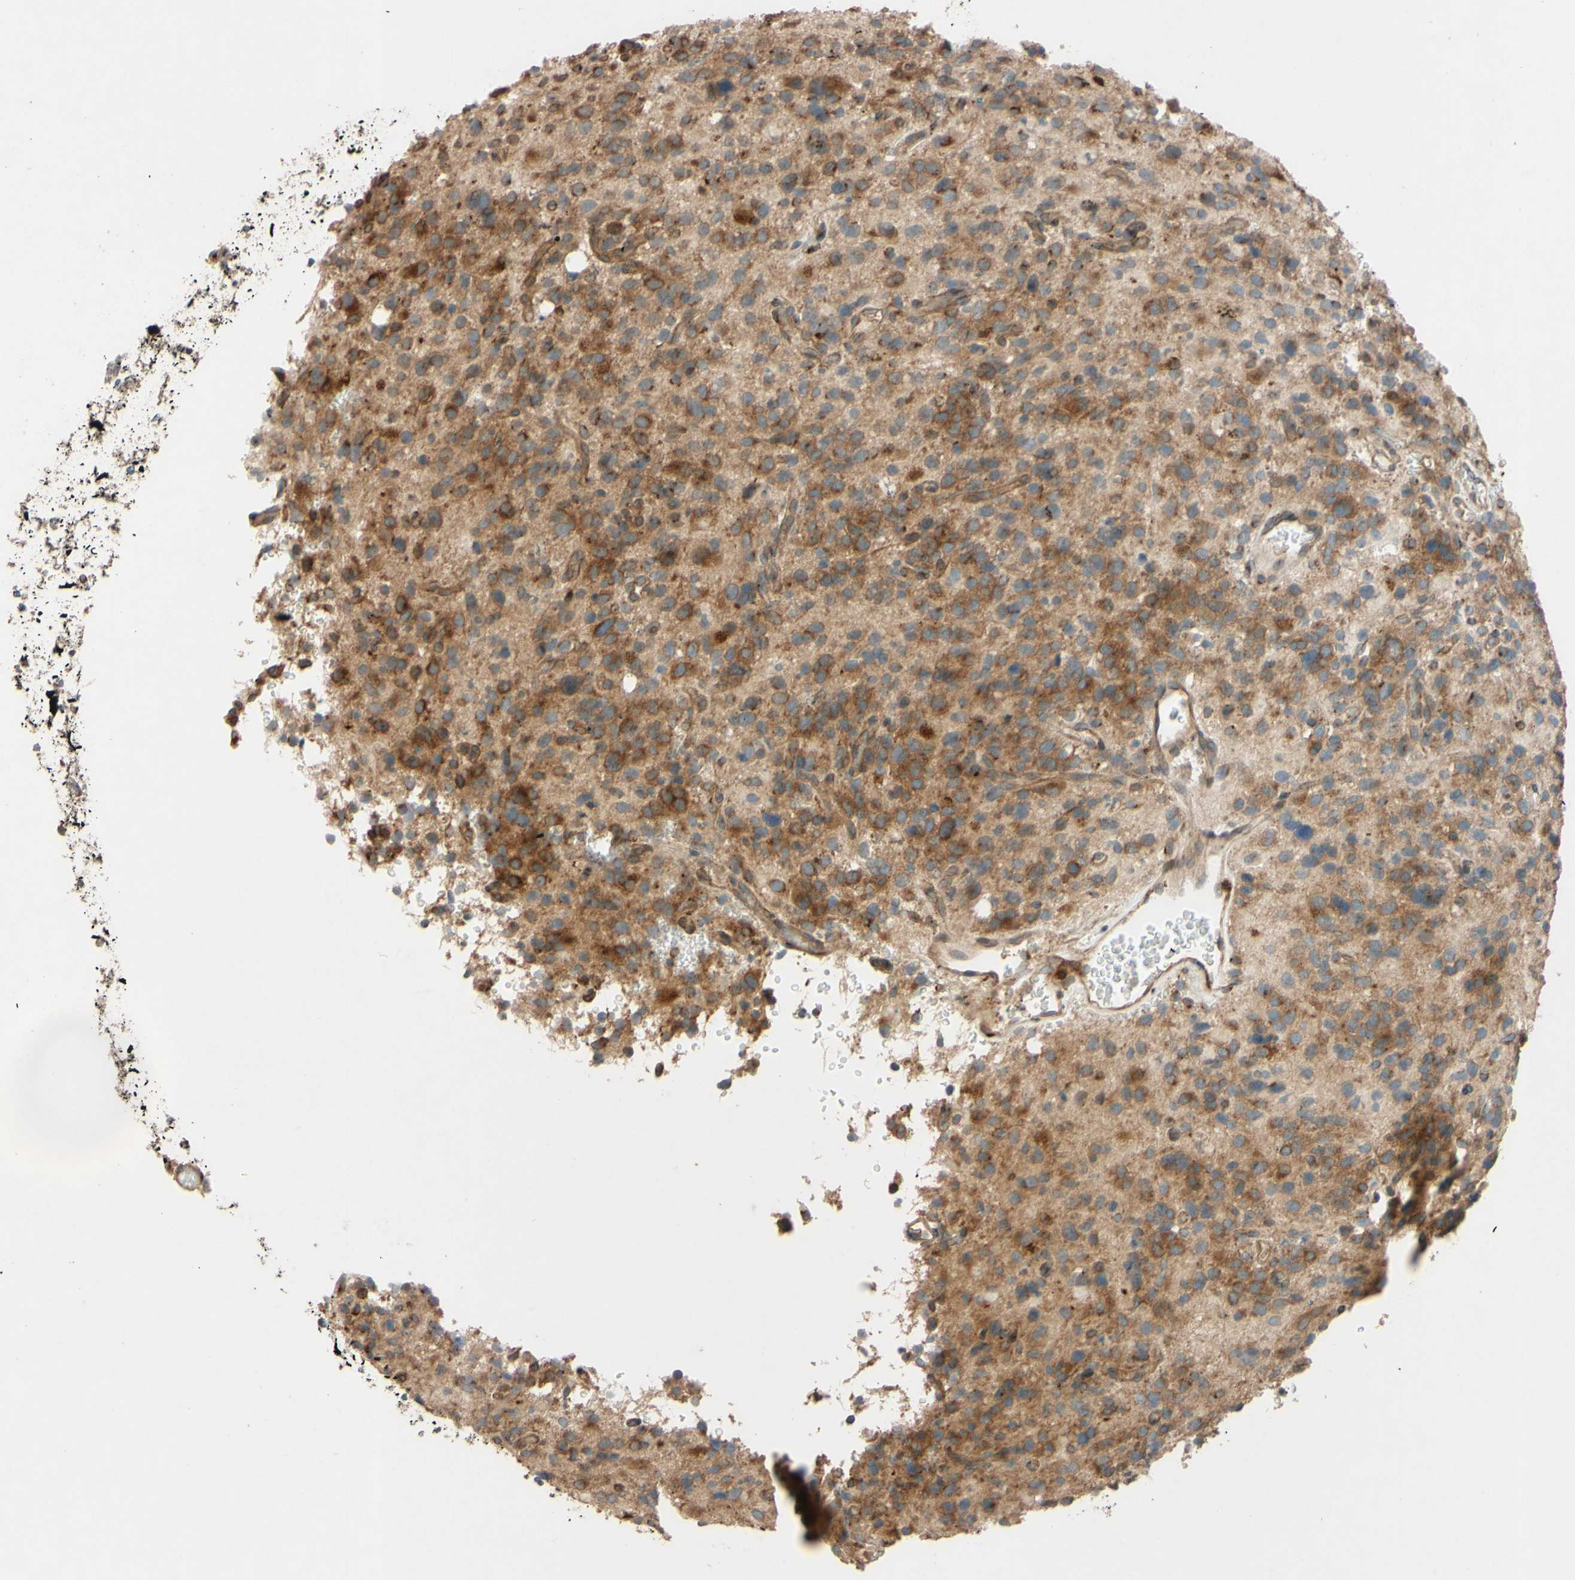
{"staining": {"intensity": "moderate", "quantity": ">75%", "location": "cytoplasmic/membranous,nuclear"}, "tissue": "glioma", "cell_type": "Tumor cells", "image_type": "cancer", "snomed": [{"axis": "morphology", "description": "Glioma, malignant, High grade"}, {"axis": "topography", "description": "Brain"}], "caption": "This image displays IHC staining of human glioma, with medium moderate cytoplasmic/membranous and nuclear expression in approximately >75% of tumor cells.", "gene": "PTPRU", "patient": {"sex": "male", "age": 48}}